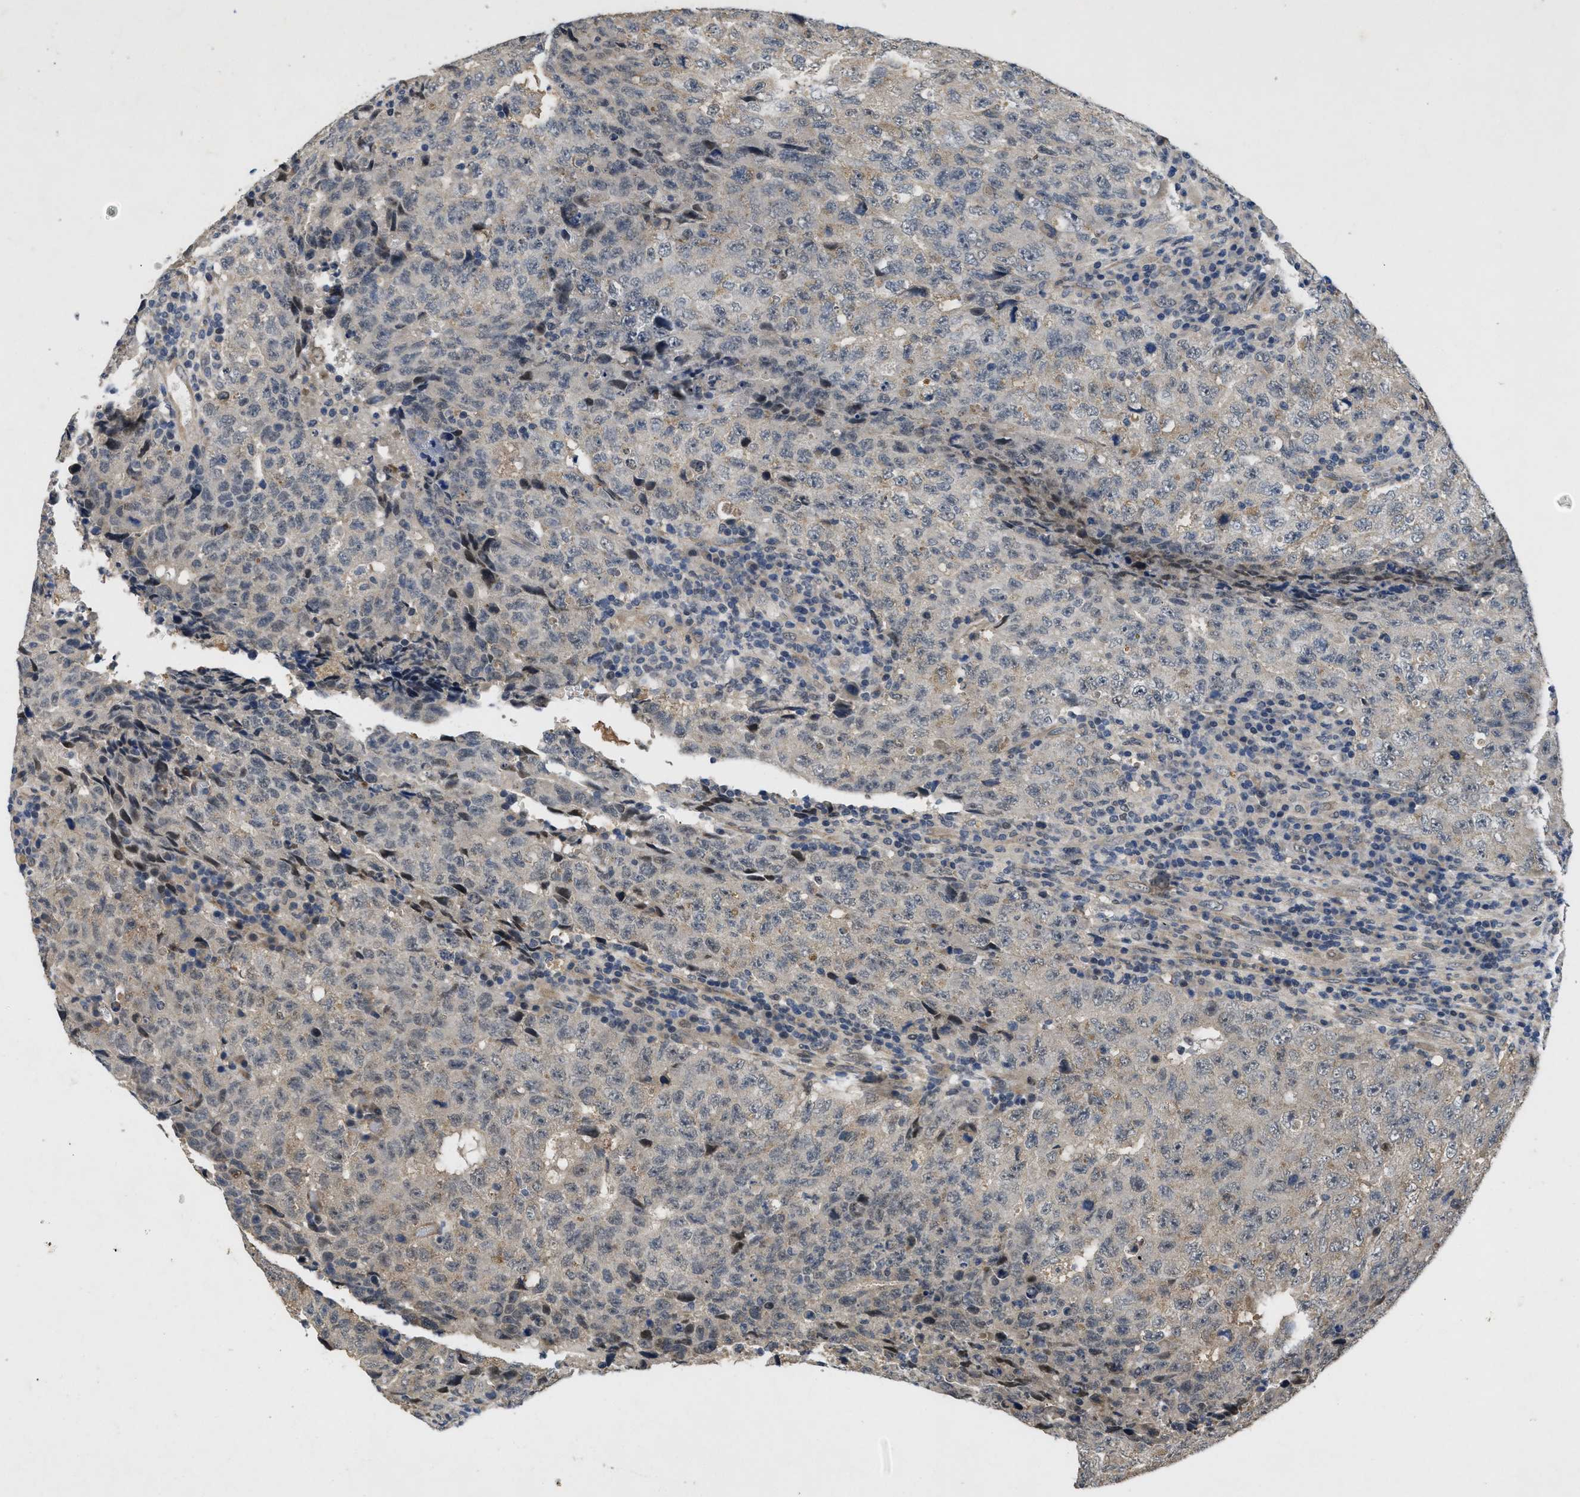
{"staining": {"intensity": "weak", "quantity": "<25%", "location": "cytoplasmic/membranous"}, "tissue": "testis cancer", "cell_type": "Tumor cells", "image_type": "cancer", "snomed": [{"axis": "morphology", "description": "Necrosis, NOS"}, {"axis": "morphology", "description": "Carcinoma, Embryonal, NOS"}, {"axis": "topography", "description": "Testis"}], "caption": "Testis cancer stained for a protein using immunohistochemistry (IHC) displays no expression tumor cells.", "gene": "PAPOLG", "patient": {"sex": "male", "age": 19}}